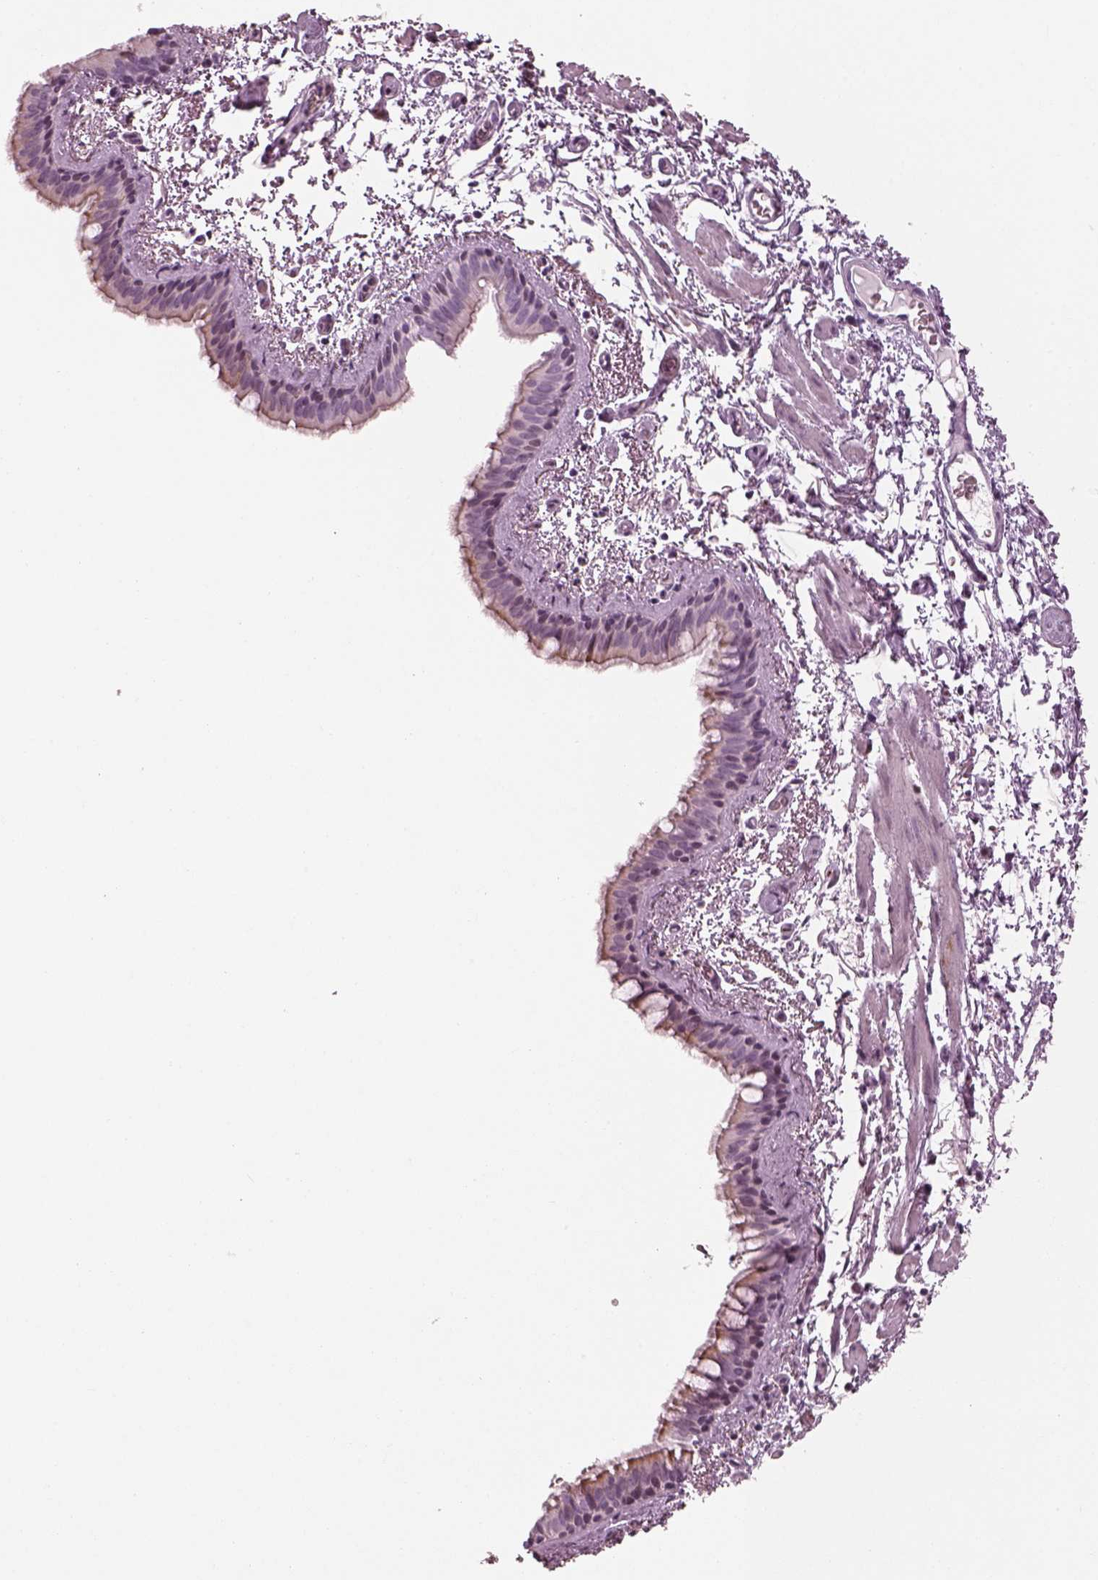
{"staining": {"intensity": "weak", "quantity": "25%-75%", "location": "cytoplasmic/membranous"}, "tissue": "bronchus", "cell_type": "Respiratory epithelial cells", "image_type": "normal", "snomed": [{"axis": "morphology", "description": "Normal tissue, NOS"}, {"axis": "topography", "description": "Bronchus"}], "caption": "Protein analysis of unremarkable bronchus exhibits weak cytoplasmic/membranous positivity in approximately 25%-75% of respiratory epithelial cells. (DAB IHC with brightfield microscopy, high magnification).", "gene": "ENSG00000289258", "patient": {"sex": "female", "age": 61}}